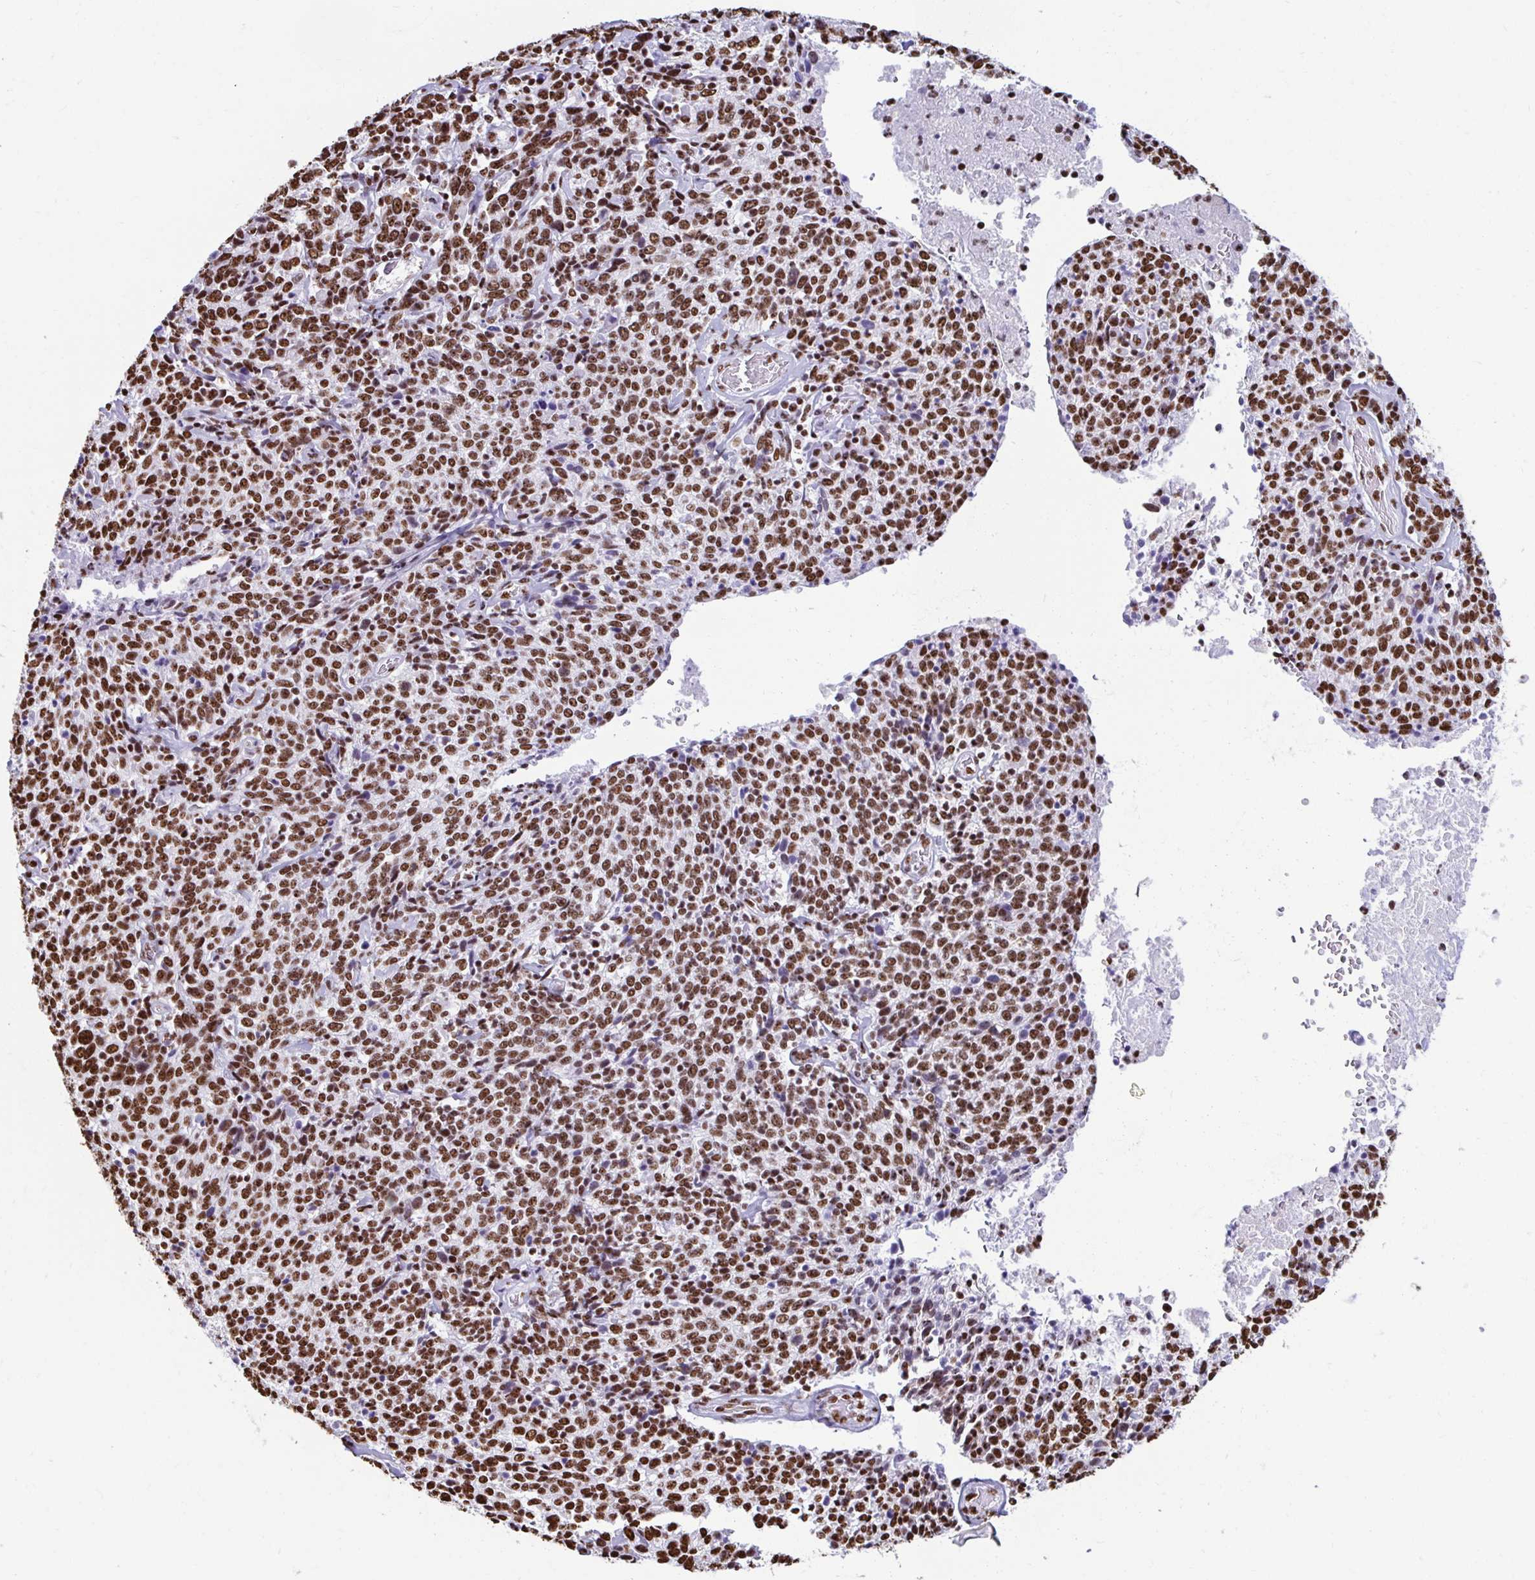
{"staining": {"intensity": "strong", "quantity": ">75%", "location": "nuclear"}, "tissue": "cervical cancer", "cell_type": "Tumor cells", "image_type": "cancer", "snomed": [{"axis": "morphology", "description": "Squamous cell carcinoma, NOS"}, {"axis": "topography", "description": "Cervix"}], "caption": "The histopathology image reveals staining of cervical cancer, revealing strong nuclear protein expression (brown color) within tumor cells. (DAB (3,3'-diaminobenzidine) IHC, brown staining for protein, blue staining for nuclei).", "gene": "NONO", "patient": {"sex": "female", "age": 46}}